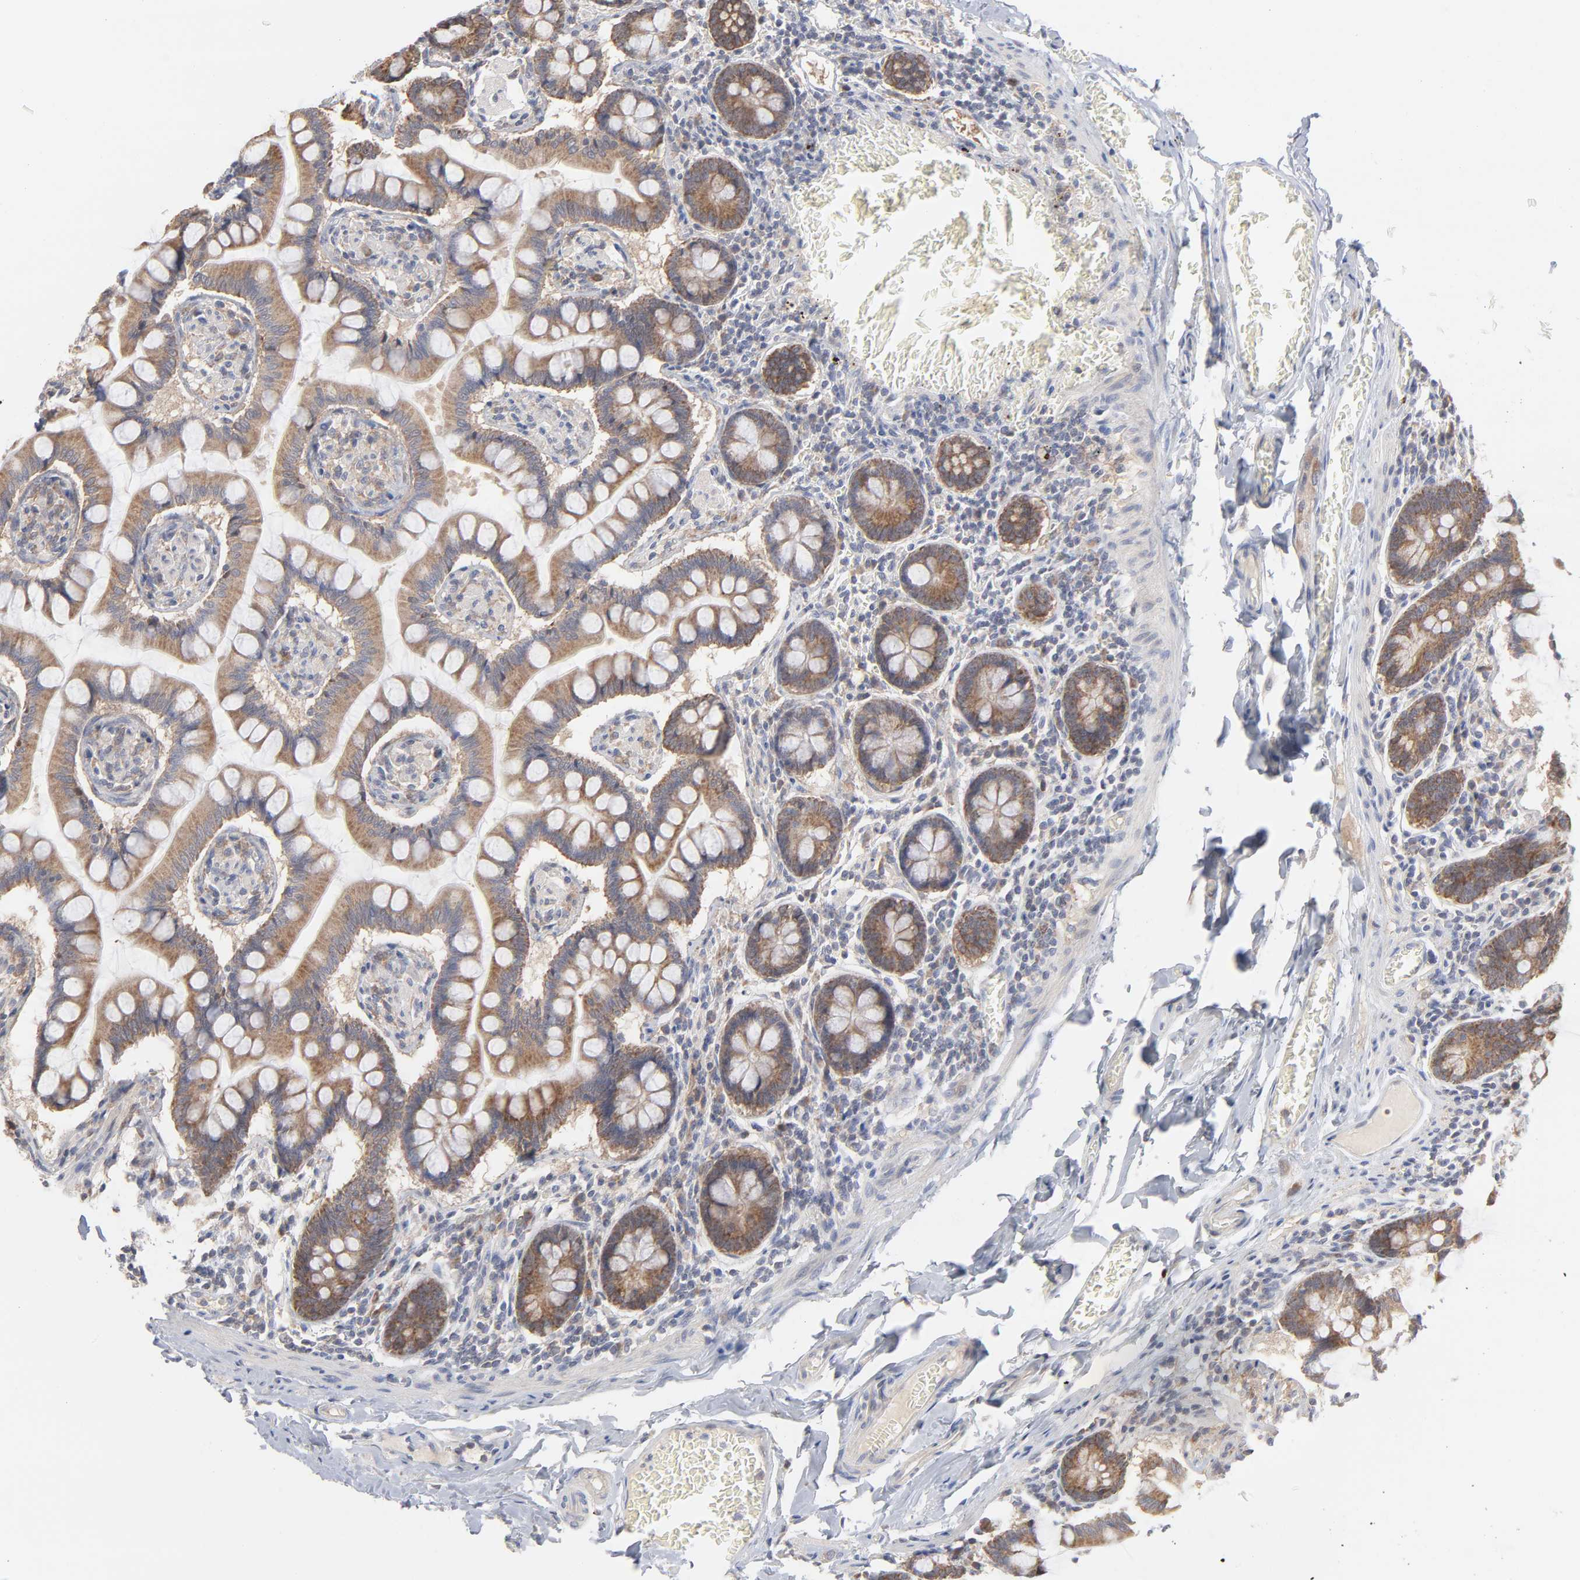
{"staining": {"intensity": "moderate", "quantity": ">75%", "location": "cytoplasmic/membranous"}, "tissue": "small intestine", "cell_type": "Glandular cells", "image_type": "normal", "snomed": [{"axis": "morphology", "description": "Normal tissue, NOS"}, {"axis": "topography", "description": "Small intestine"}], "caption": "This image demonstrates unremarkable small intestine stained with immunohistochemistry (IHC) to label a protein in brown. The cytoplasmic/membranous of glandular cells show moderate positivity for the protein. Nuclei are counter-stained blue.", "gene": "PPFIBP2", "patient": {"sex": "male", "age": 41}}